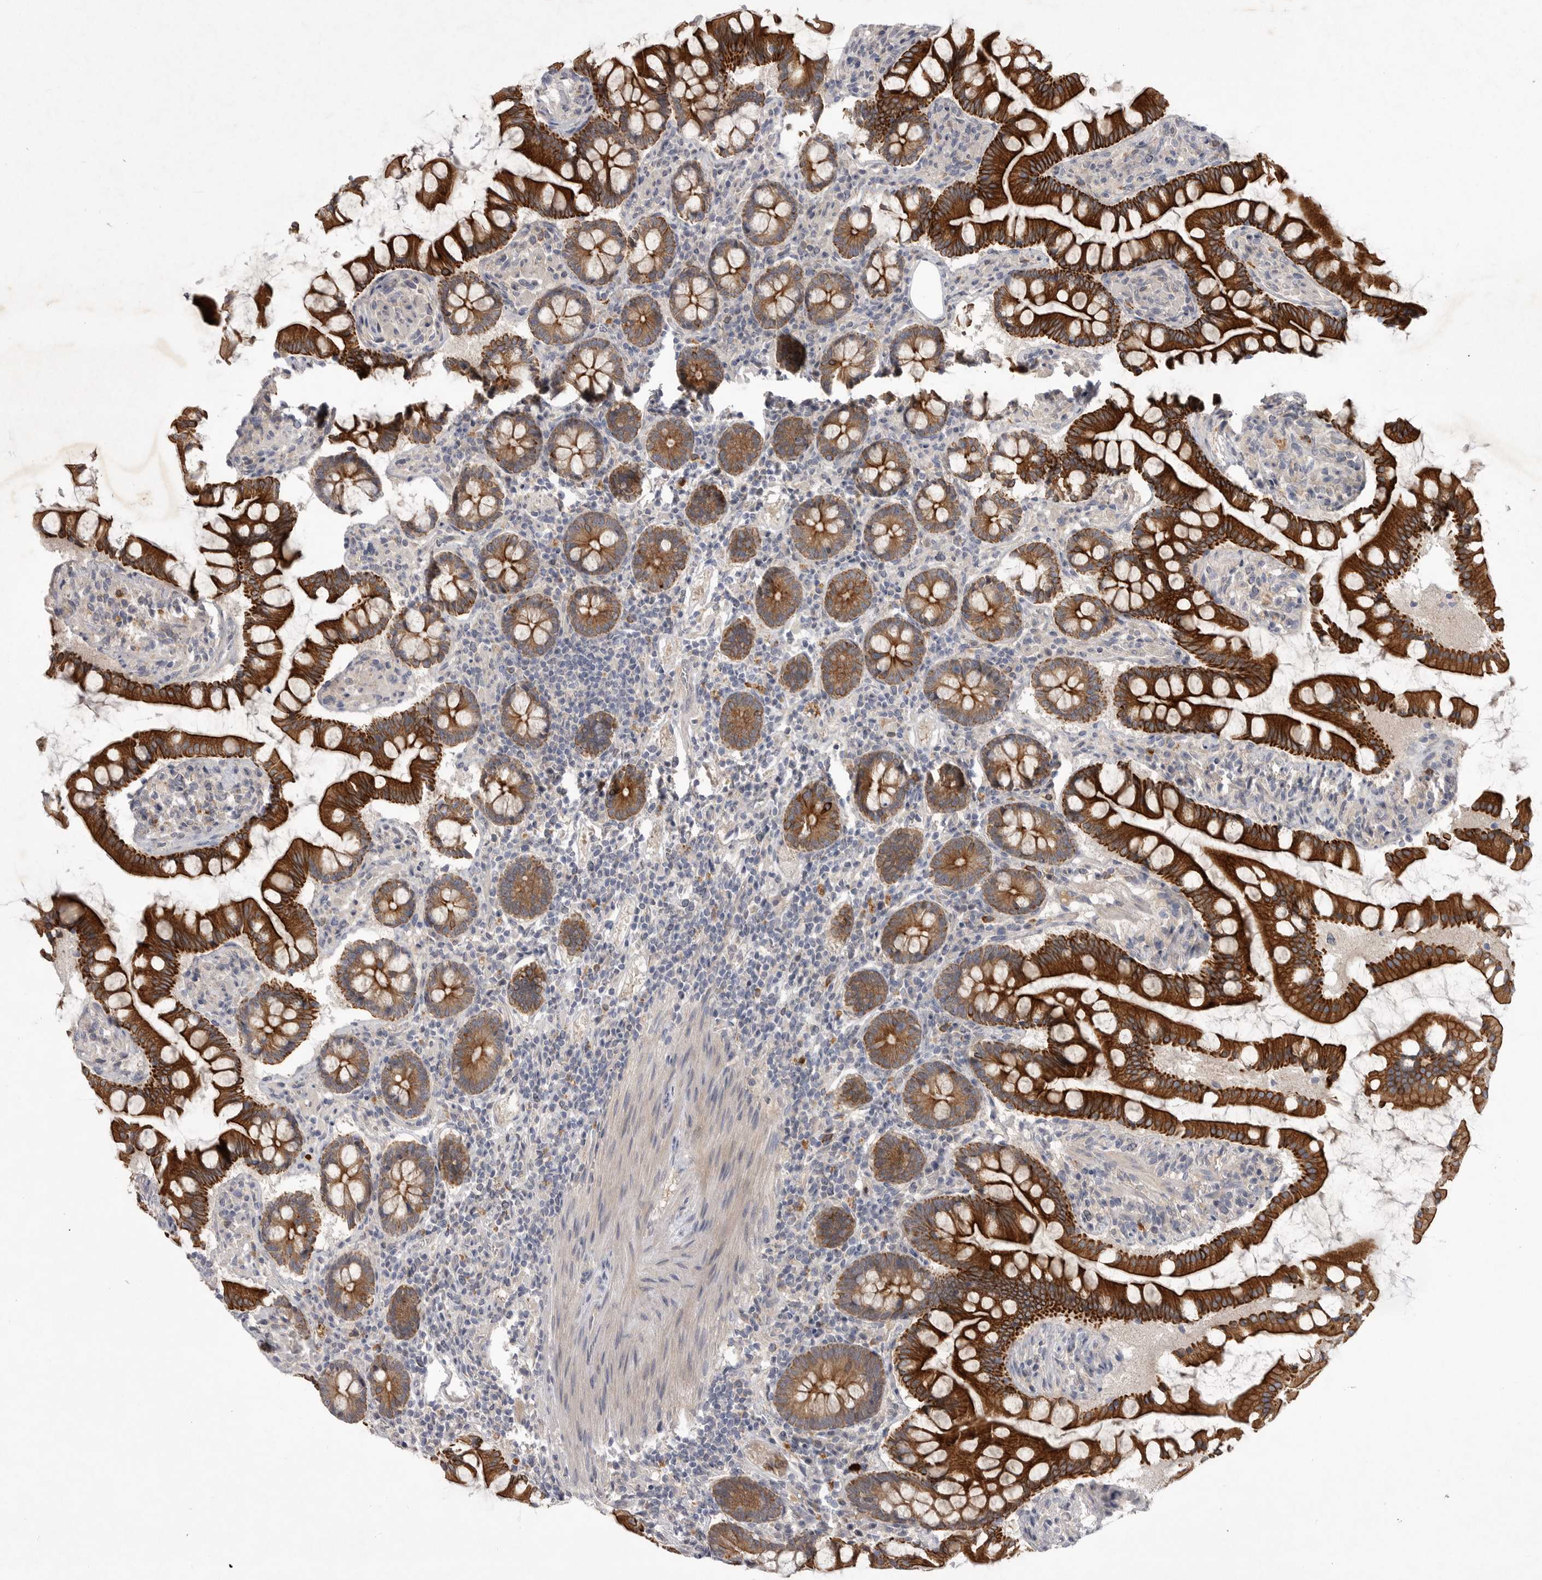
{"staining": {"intensity": "strong", "quantity": ">75%", "location": "cytoplasmic/membranous"}, "tissue": "small intestine", "cell_type": "Glandular cells", "image_type": "normal", "snomed": [{"axis": "morphology", "description": "Normal tissue, NOS"}, {"axis": "topography", "description": "Small intestine"}], "caption": "A high amount of strong cytoplasmic/membranous positivity is appreciated in about >75% of glandular cells in normal small intestine. (DAB (3,3'-diaminobenzidine) IHC, brown staining for protein, blue staining for nuclei).", "gene": "DHDDS", "patient": {"sex": "male", "age": 41}}